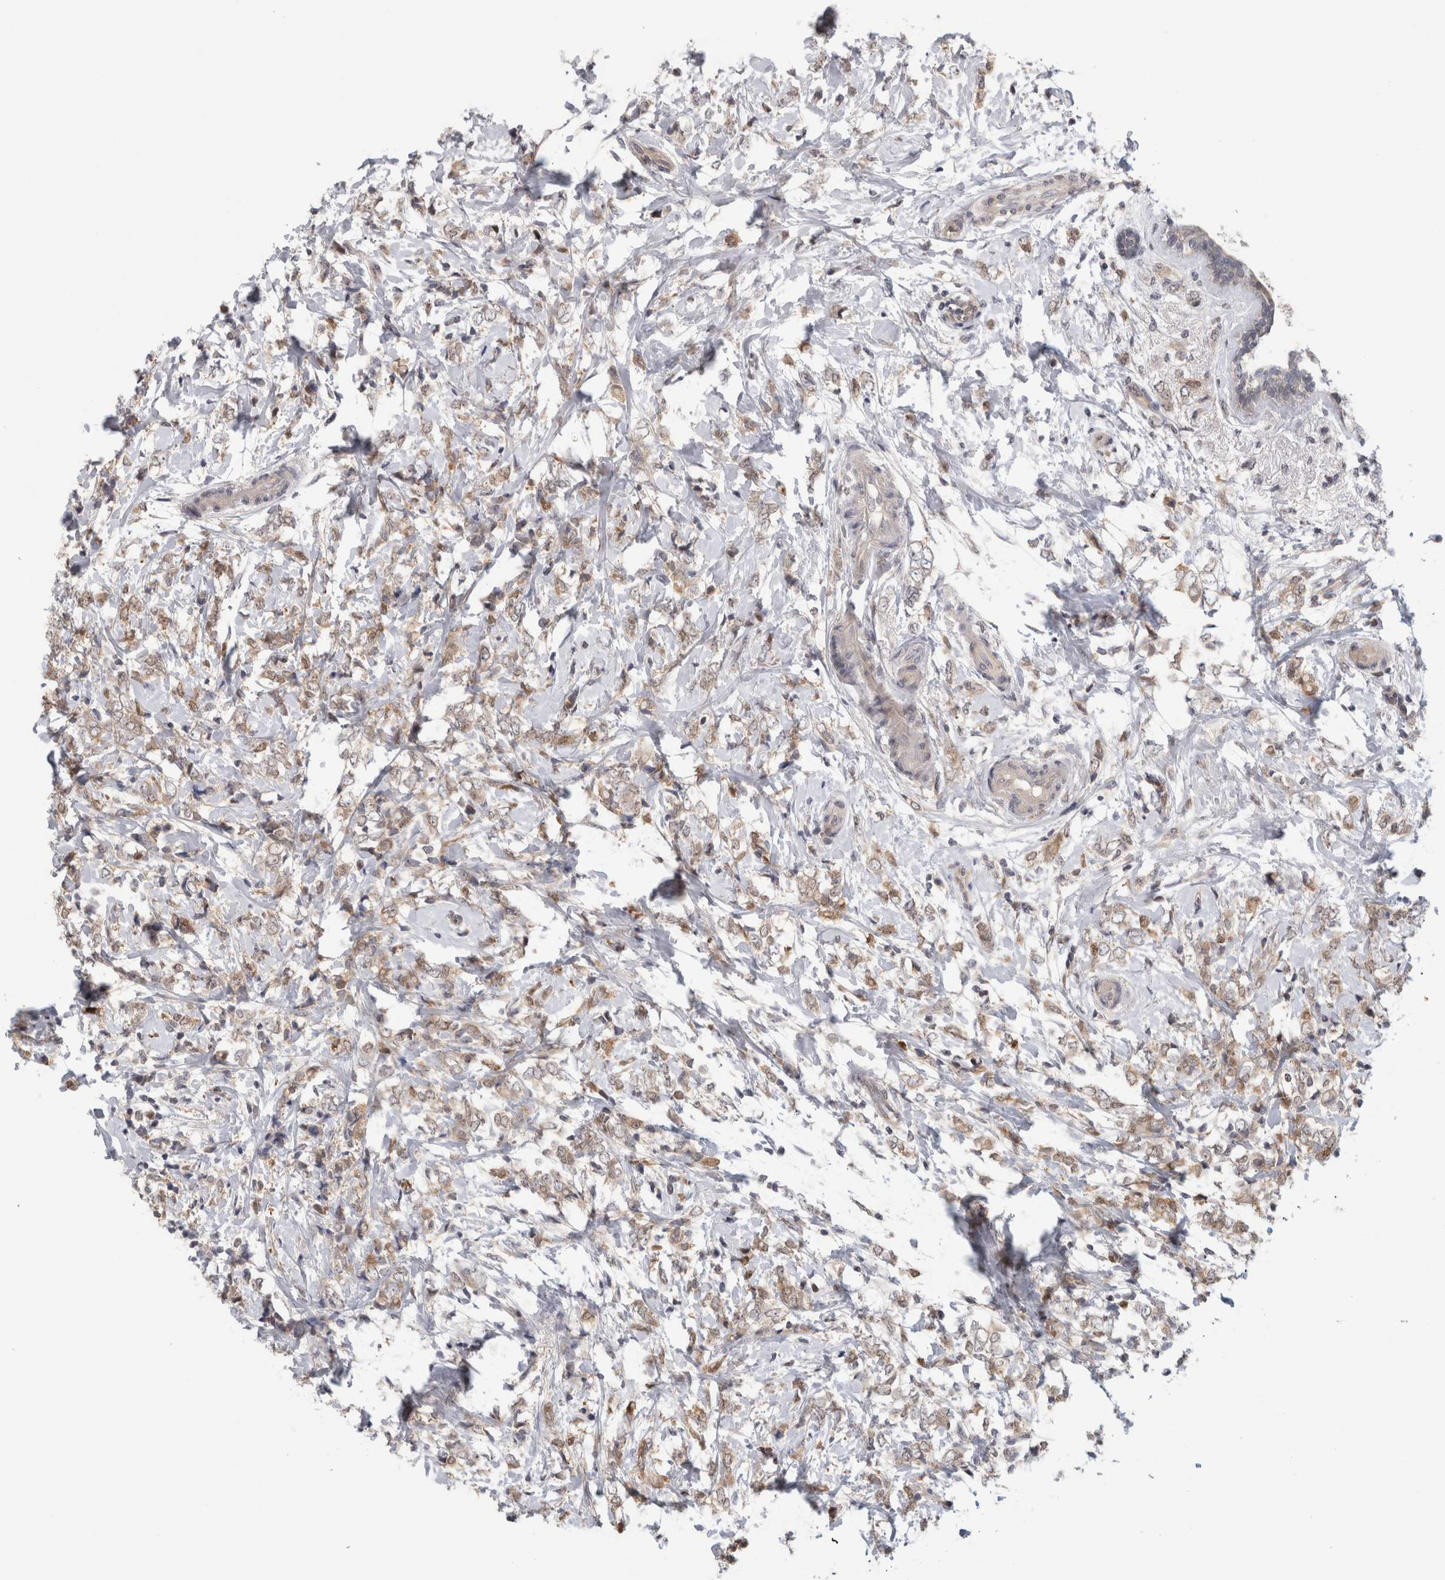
{"staining": {"intensity": "weak", "quantity": ">75%", "location": "cytoplasmic/membranous"}, "tissue": "breast cancer", "cell_type": "Tumor cells", "image_type": "cancer", "snomed": [{"axis": "morphology", "description": "Normal tissue, NOS"}, {"axis": "morphology", "description": "Lobular carcinoma"}, {"axis": "topography", "description": "Breast"}], "caption": "This image shows lobular carcinoma (breast) stained with immunohistochemistry (IHC) to label a protein in brown. The cytoplasmic/membranous of tumor cells show weak positivity for the protein. Nuclei are counter-stained blue.", "gene": "PIGP", "patient": {"sex": "female", "age": 47}}